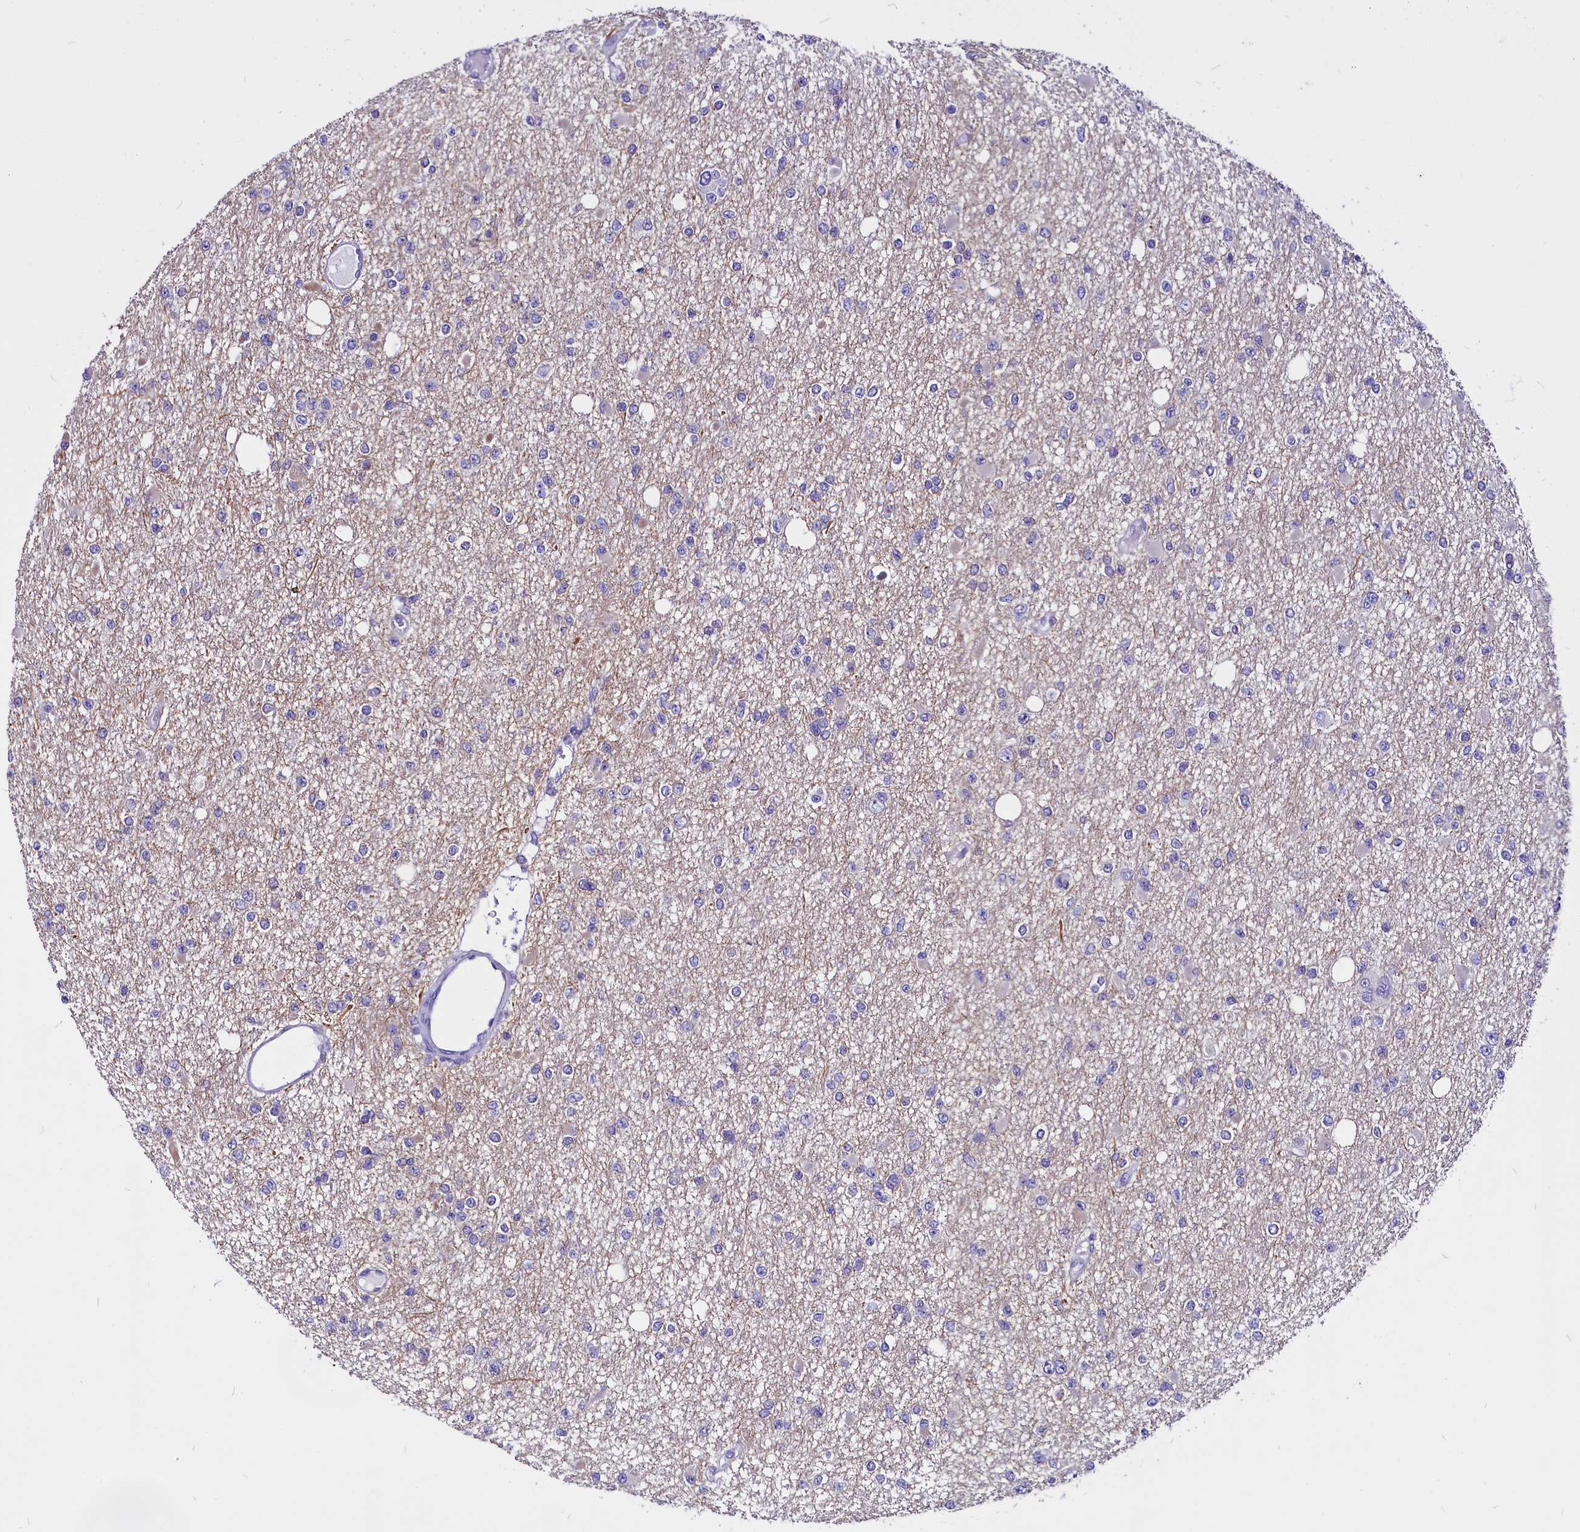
{"staining": {"intensity": "negative", "quantity": "none", "location": "none"}, "tissue": "glioma", "cell_type": "Tumor cells", "image_type": "cancer", "snomed": [{"axis": "morphology", "description": "Glioma, malignant, Low grade"}, {"axis": "topography", "description": "Brain"}], "caption": "This is a photomicrograph of immunohistochemistry staining of malignant glioma (low-grade), which shows no positivity in tumor cells.", "gene": "CEP170", "patient": {"sex": "female", "age": 22}}